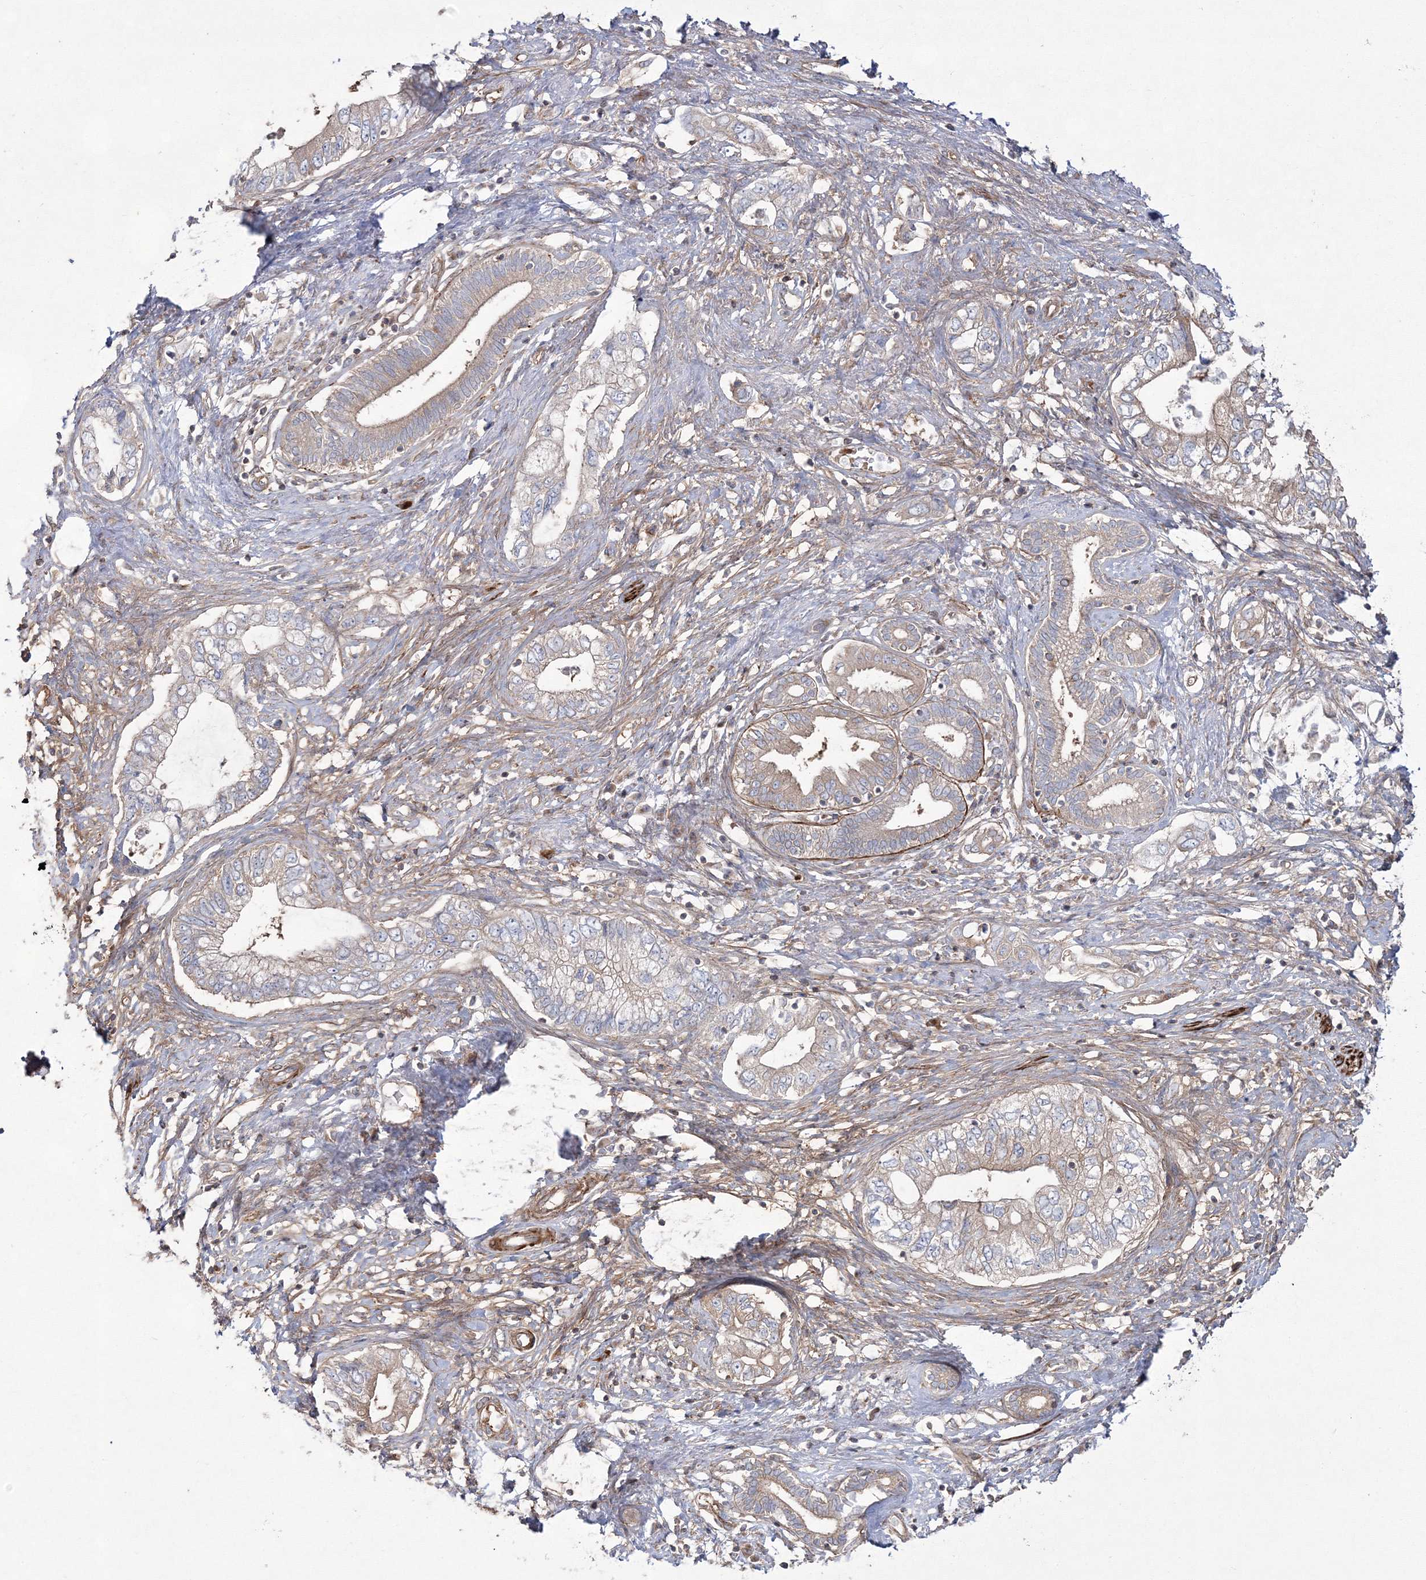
{"staining": {"intensity": "weak", "quantity": "<25%", "location": "cytoplasmic/membranous"}, "tissue": "pancreatic cancer", "cell_type": "Tumor cells", "image_type": "cancer", "snomed": [{"axis": "morphology", "description": "Adenocarcinoma, NOS"}, {"axis": "topography", "description": "Pancreas"}], "caption": "An IHC histopathology image of pancreatic cancer (adenocarcinoma) is shown. There is no staining in tumor cells of pancreatic cancer (adenocarcinoma).", "gene": "ZSWIM6", "patient": {"sex": "female", "age": 73}}